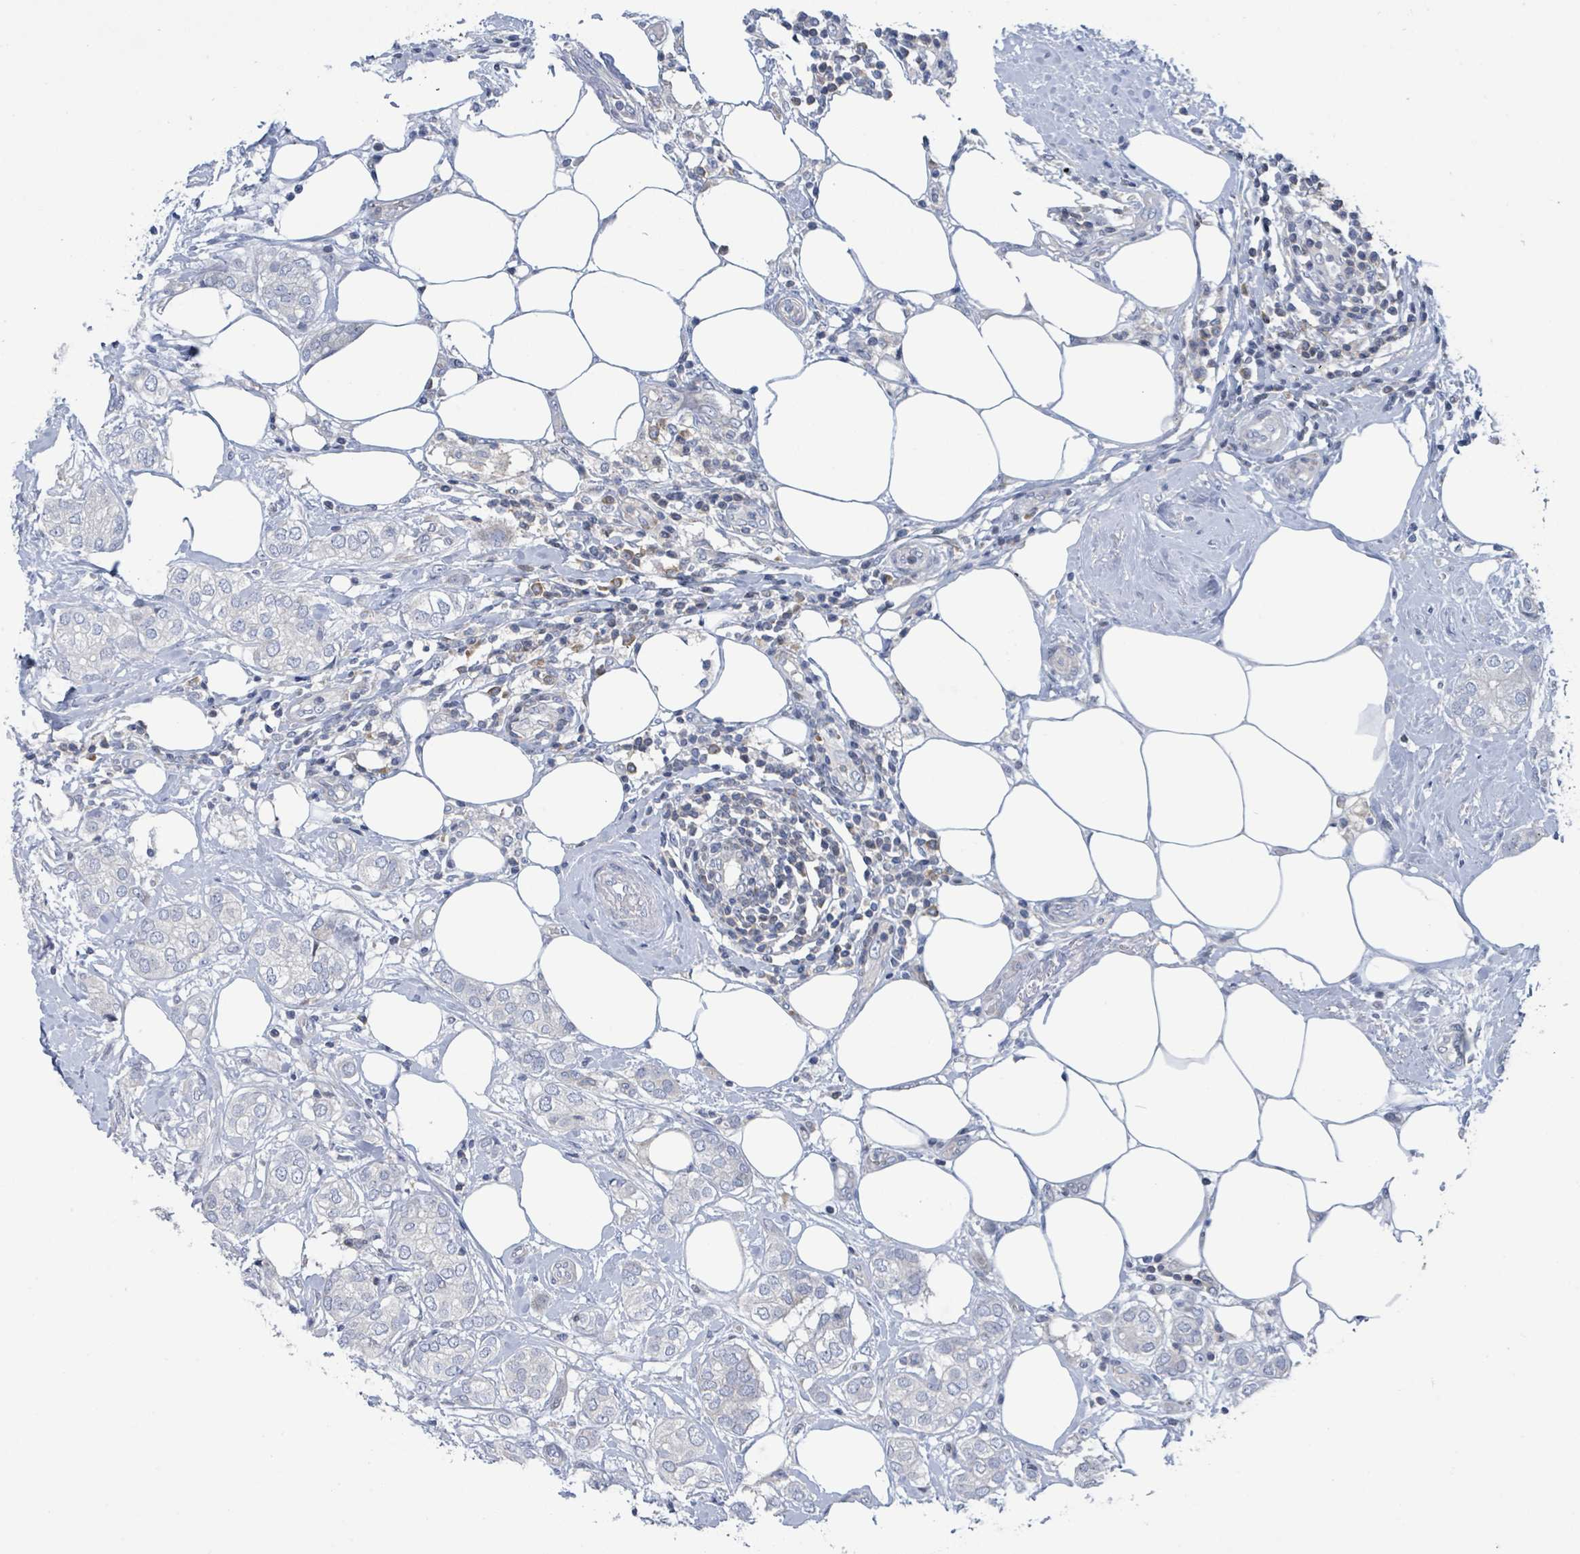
{"staining": {"intensity": "negative", "quantity": "none", "location": "none"}, "tissue": "breast cancer", "cell_type": "Tumor cells", "image_type": "cancer", "snomed": [{"axis": "morphology", "description": "Duct carcinoma"}, {"axis": "topography", "description": "Breast"}], "caption": "Photomicrograph shows no significant protein expression in tumor cells of breast invasive ductal carcinoma.", "gene": "DGKZ", "patient": {"sex": "female", "age": 73}}